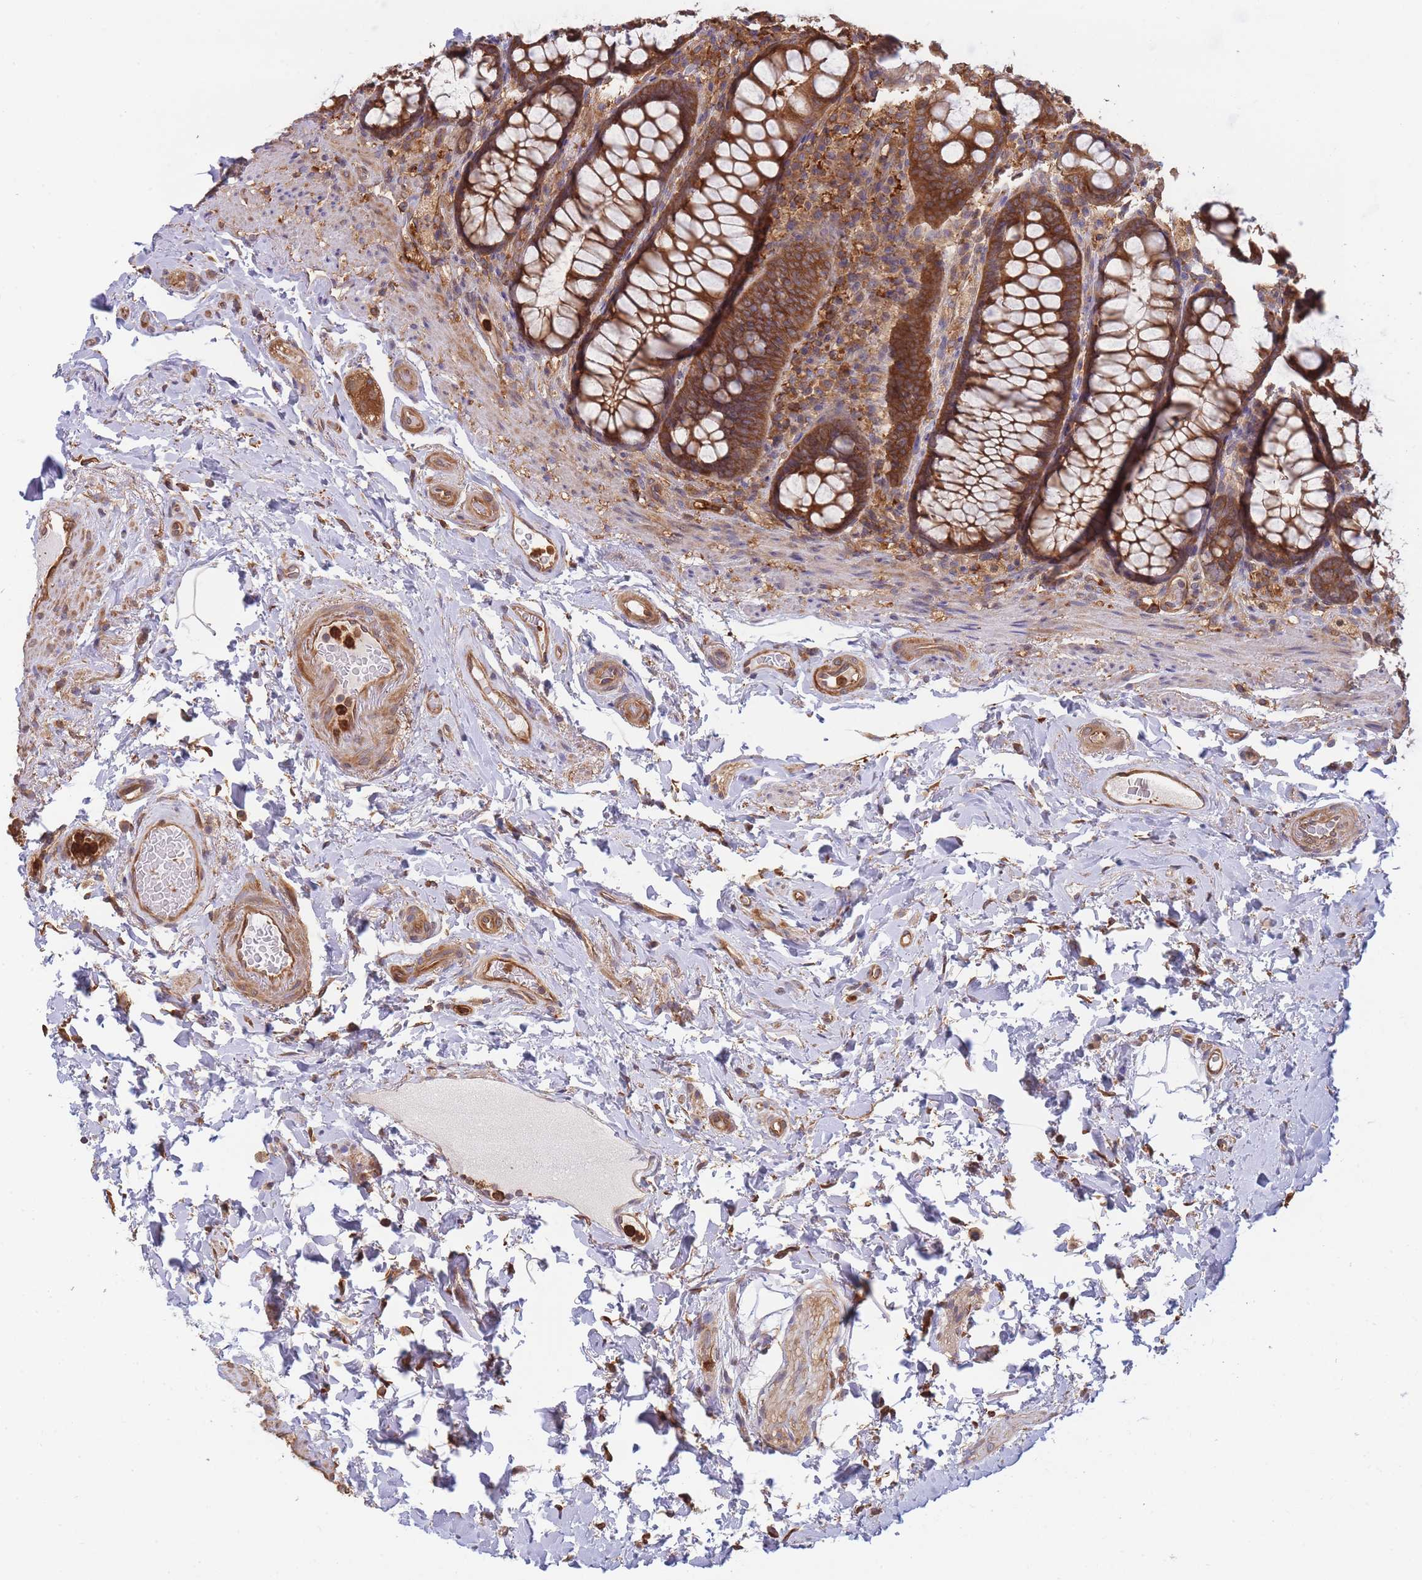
{"staining": {"intensity": "strong", "quantity": ">75%", "location": "cytoplasmic/membranous"}, "tissue": "rectum", "cell_type": "Glandular cells", "image_type": "normal", "snomed": [{"axis": "morphology", "description": "Normal tissue, NOS"}, {"axis": "topography", "description": "Rectum"}], "caption": "Unremarkable rectum exhibits strong cytoplasmic/membranous positivity in about >75% of glandular cells, visualized by immunohistochemistry. (IHC, brightfield microscopy, high magnification).", "gene": "SLC4A9", "patient": {"sex": "male", "age": 83}}